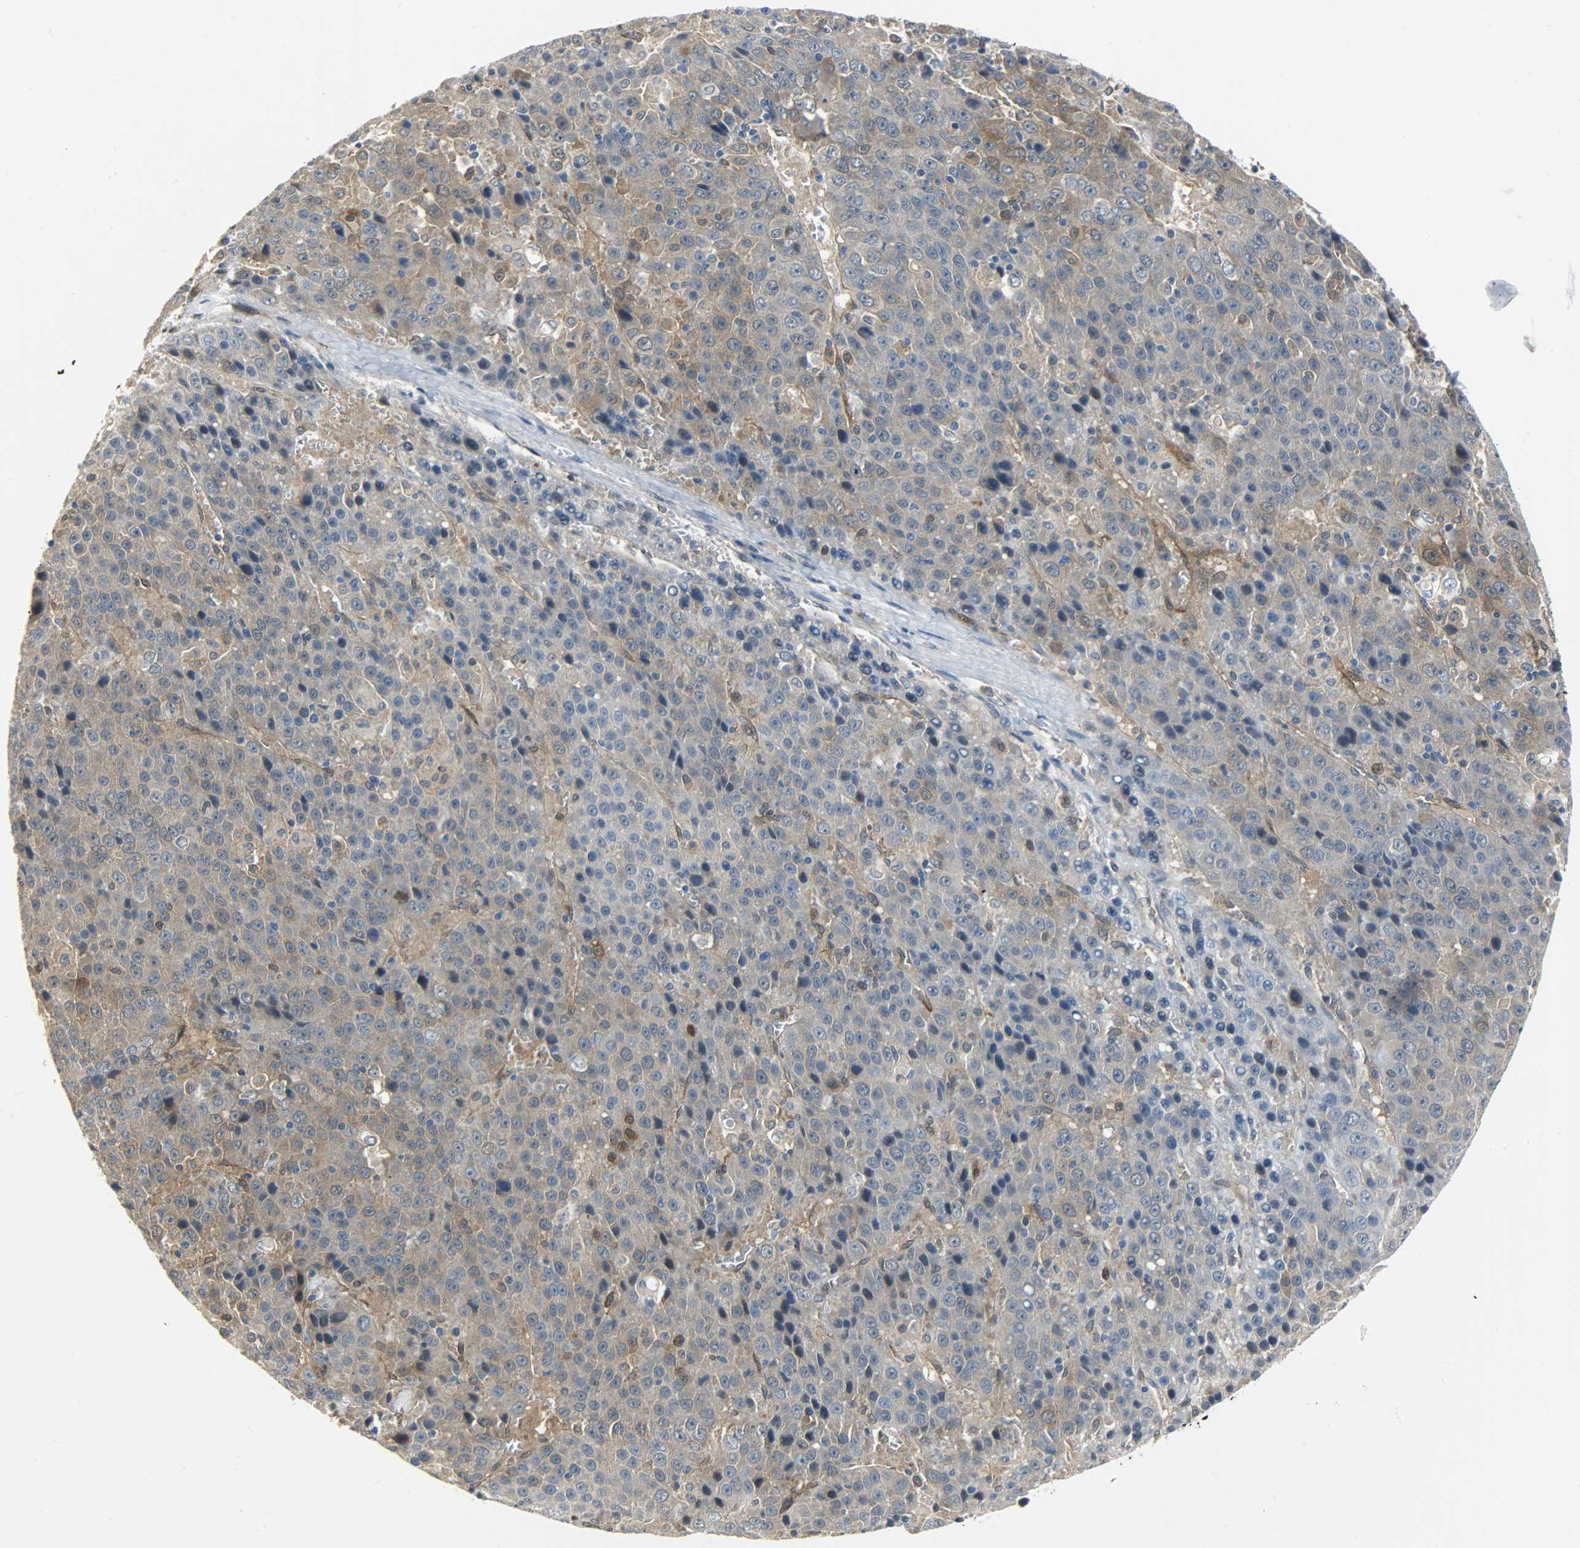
{"staining": {"intensity": "weak", "quantity": "<25%", "location": "cytoplasmic/membranous"}, "tissue": "liver cancer", "cell_type": "Tumor cells", "image_type": "cancer", "snomed": [{"axis": "morphology", "description": "Carcinoma, Hepatocellular, NOS"}, {"axis": "topography", "description": "Liver"}], "caption": "High power microscopy photomicrograph of an IHC histopathology image of liver cancer (hepatocellular carcinoma), revealing no significant staining in tumor cells.", "gene": "EIF4EBP1", "patient": {"sex": "female", "age": 53}}